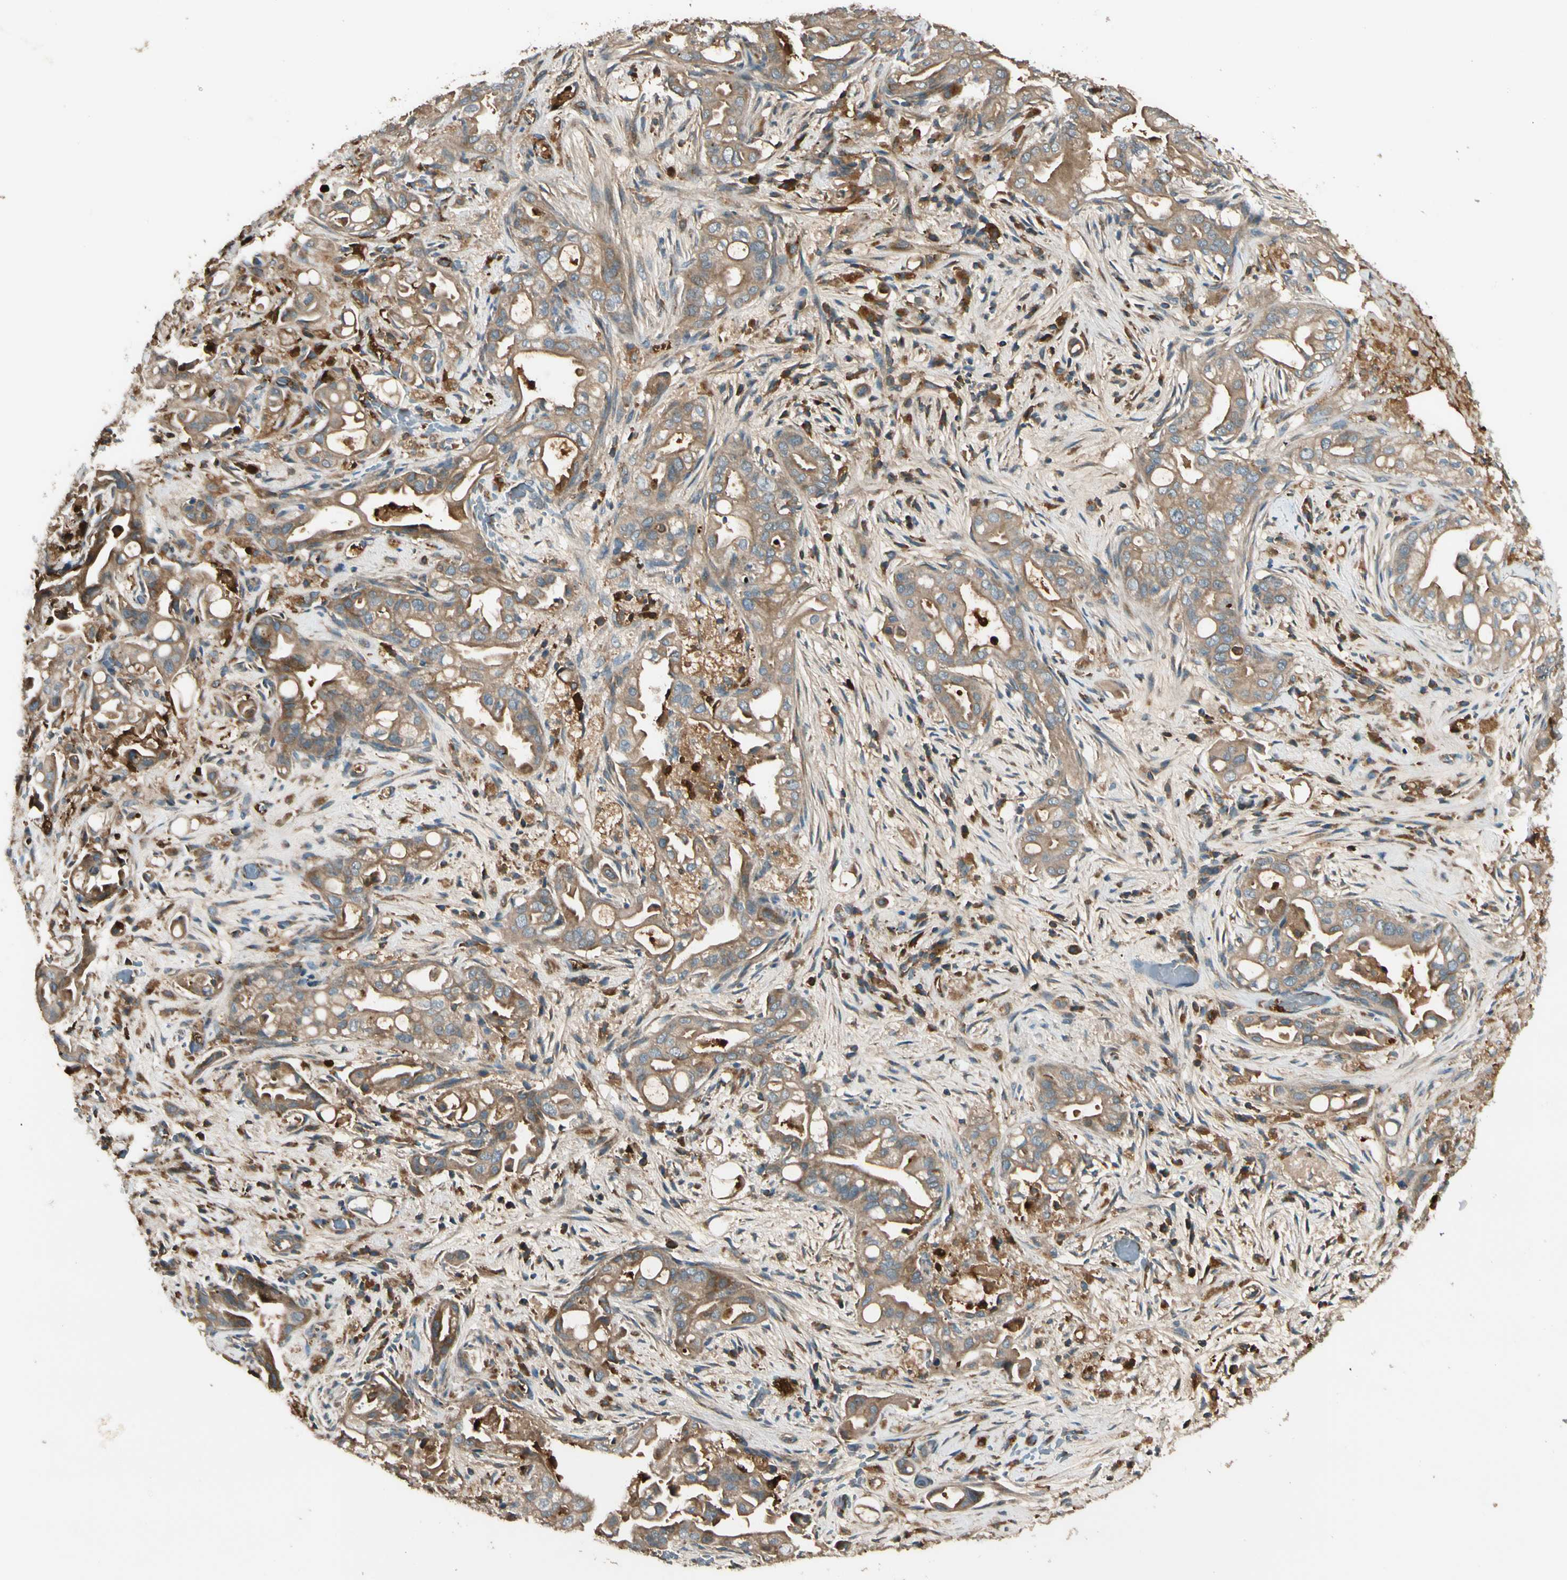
{"staining": {"intensity": "weak", "quantity": ">75%", "location": "cytoplasmic/membranous"}, "tissue": "liver cancer", "cell_type": "Tumor cells", "image_type": "cancer", "snomed": [{"axis": "morphology", "description": "Cholangiocarcinoma"}, {"axis": "topography", "description": "Liver"}], "caption": "Brown immunohistochemical staining in human liver cholangiocarcinoma reveals weak cytoplasmic/membranous staining in approximately >75% of tumor cells. (Brightfield microscopy of DAB IHC at high magnification).", "gene": "STX11", "patient": {"sex": "female", "age": 68}}